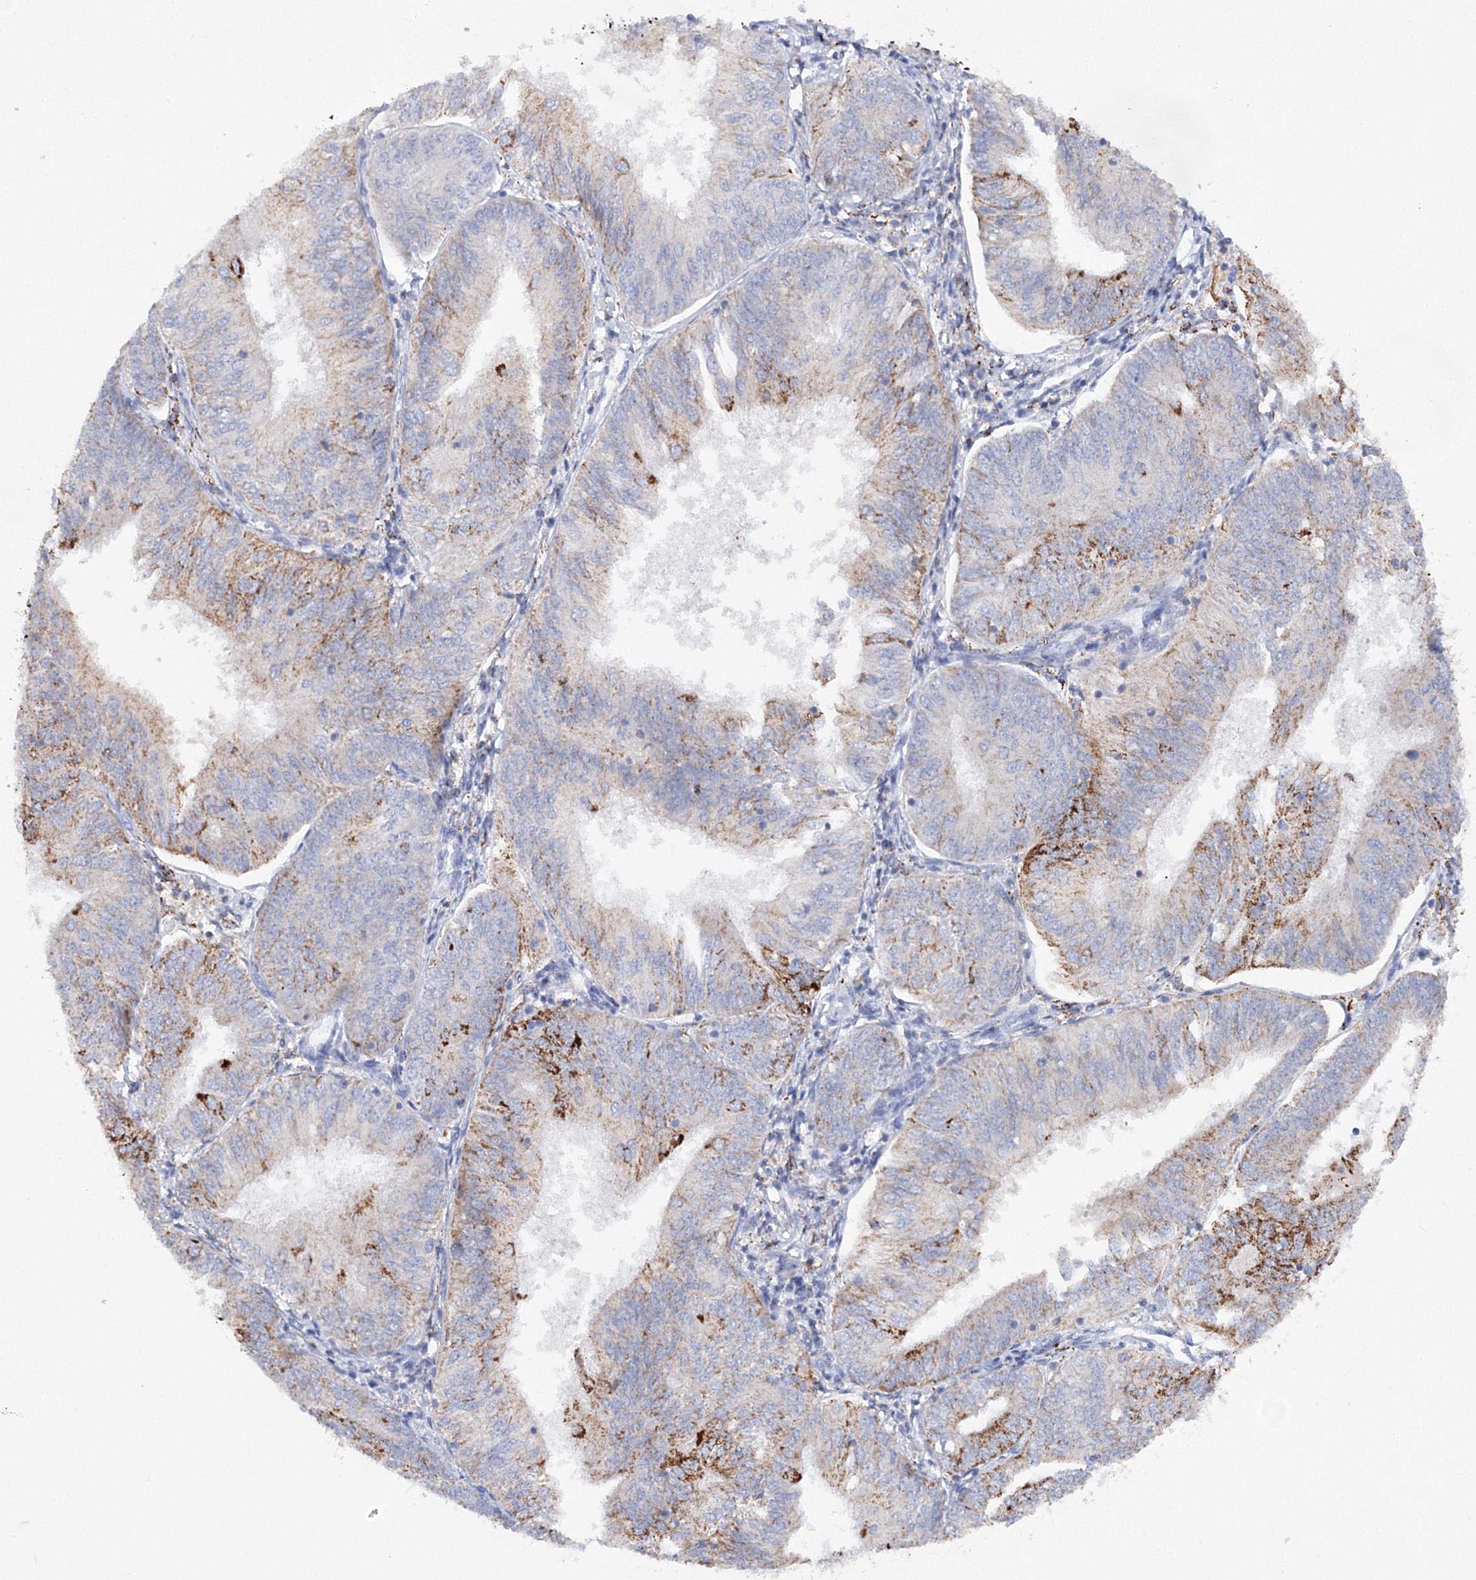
{"staining": {"intensity": "moderate", "quantity": "<25%", "location": "cytoplasmic/membranous"}, "tissue": "endometrial cancer", "cell_type": "Tumor cells", "image_type": "cancer", "snomed": [{"axis": "morphology", "description": "Adenocarcinoma, NOS"}, {"axis": "topography", "description": "Endometrium"}], "caption": "This micrograph exhibits immunohistochemistry staining of endometrial adenocarcinoma, with low moderate cytoplasmic/membranous staining in about <25% of tumor cells.", "gene": "MERTK", "patient": {"sex": "female", "age": 58}}